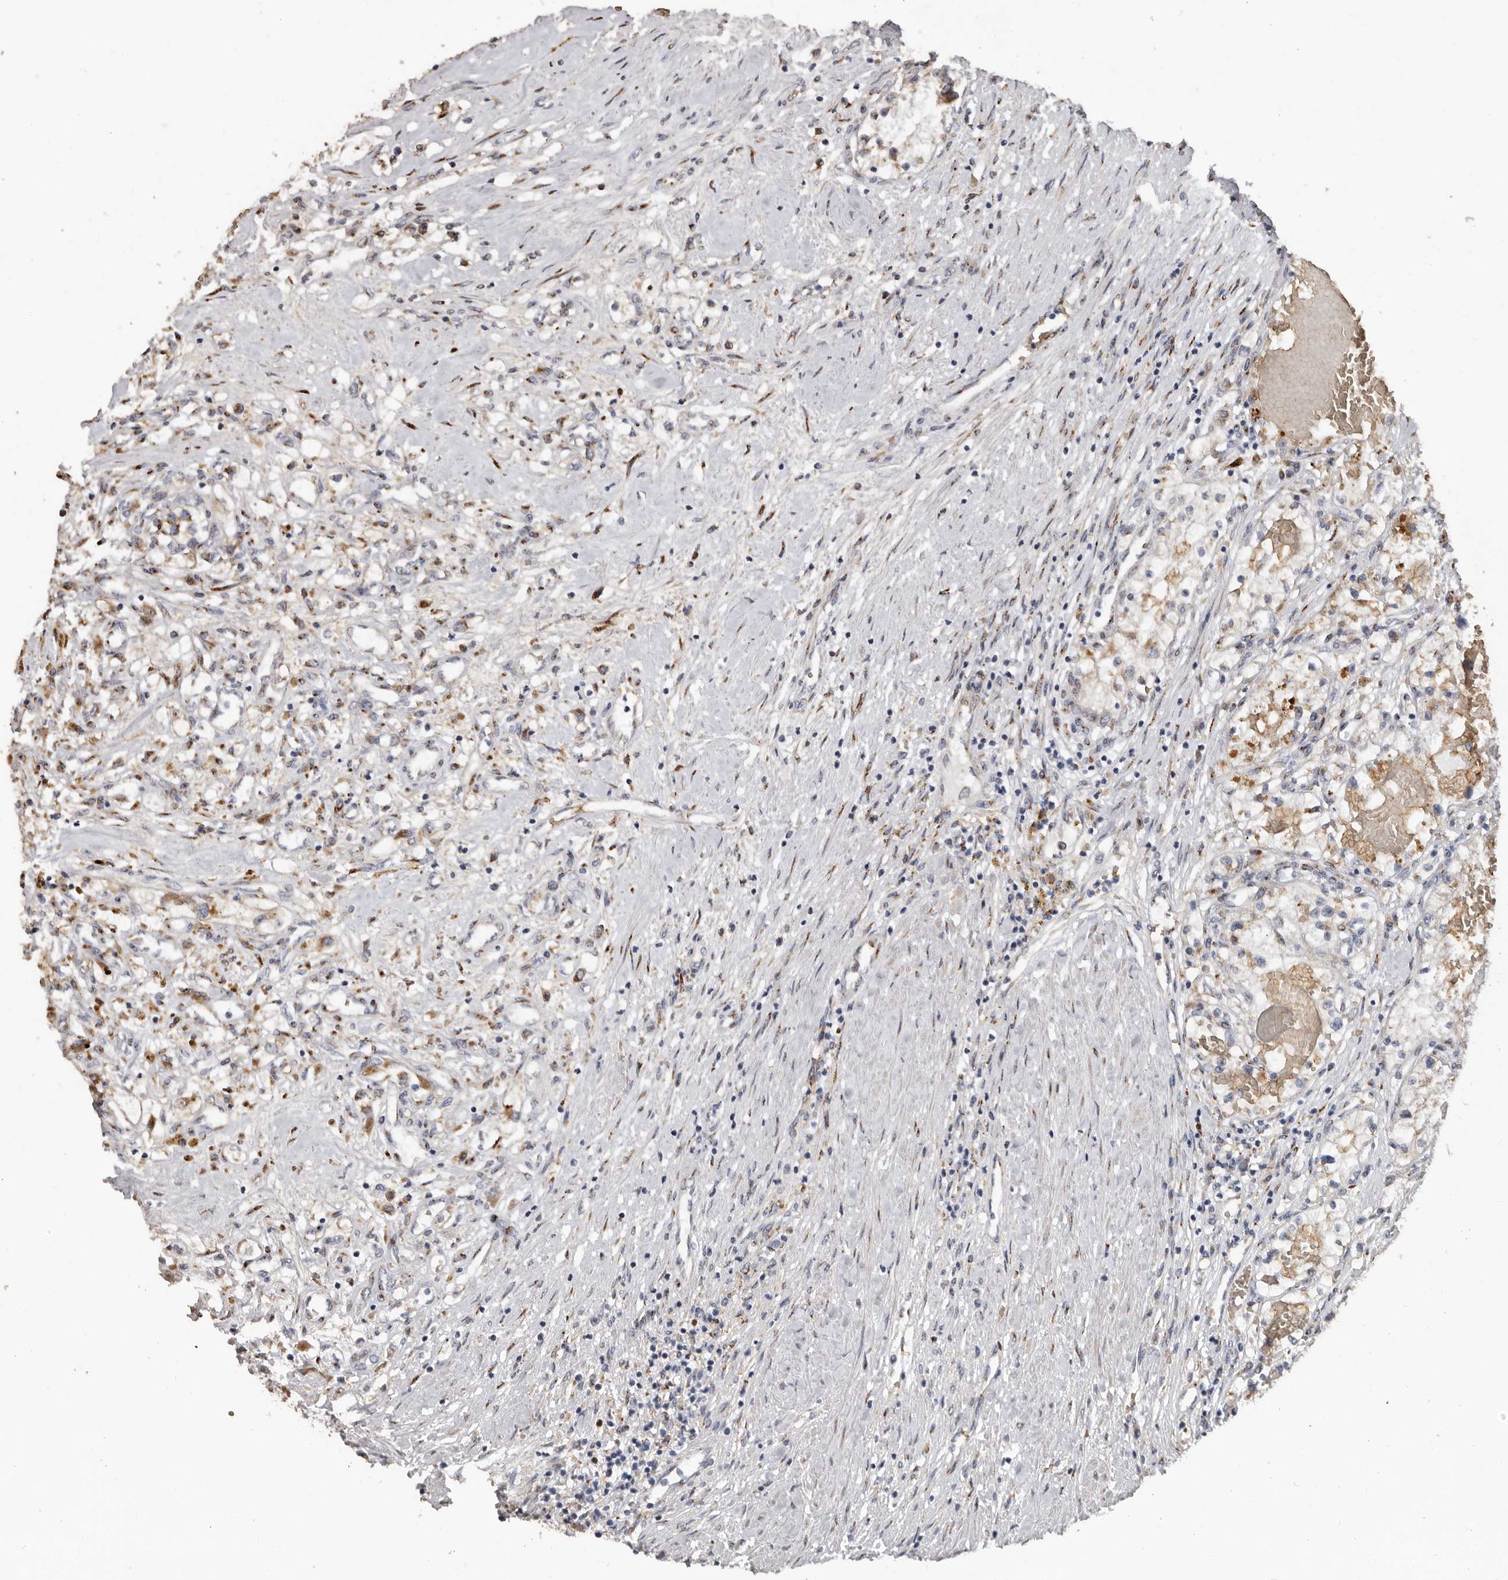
{"staining": {"intensity": "weak", "quantity": "25%-75%", "location": "cytoplasmic/membranous"}, "tissue": "renal cancer", "cell_type": "Tumor cells", "image_type": "cancer", "snomed": [{"axis": "morphology", "description": "Normal tissue, NOS"}, {"axis": "morphology", "description": "Adenocarcinoma, NOS"}, {"axis": "topography", "description": "Kidney"}], "caption": "Renal adenocarcinoma stained for a protein (brown) reveals weak cytoplasmic/membranous positive expression in approximately 25%-75% of tumor cells.", "gene": "ENTREP1", "patient": {"sex": "male", "age": 68}}